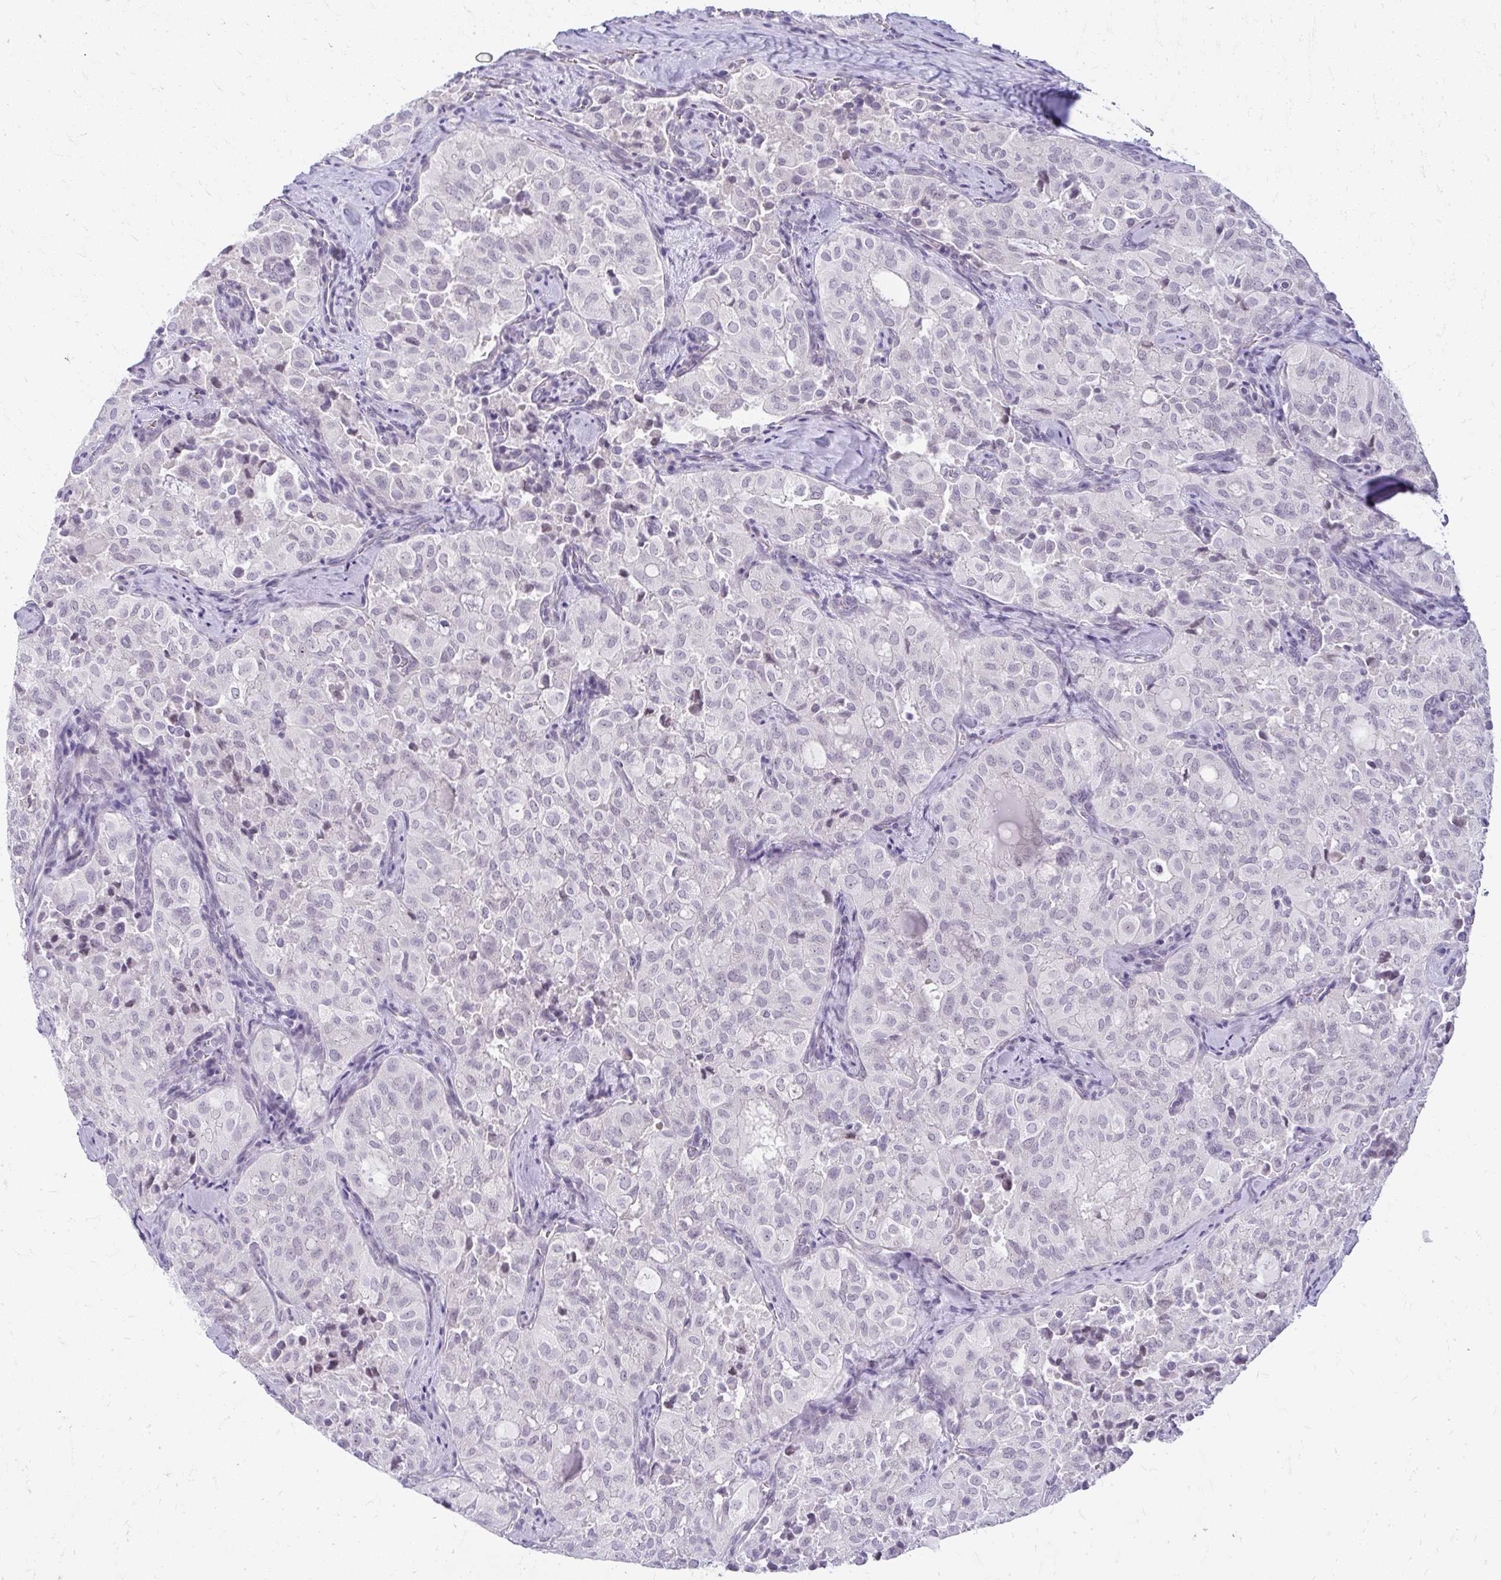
{"staining": {"intensity": "negative", "quantity": "none", "location": "none"}, "tissue": "thyroid cancer", "cell_type": "Tumor cells", "image_type": "cancer", "snomed": [{"axis": "morphology", "description": "Follicular adenoma carcinoma, NOS"}, {"axis": "topography", "description": "Thyroid gland"}], "caption": "Immunohistochemistry (IHC) micrograph of thyroid follicular adenoma carcinoma stained for a protein (brown), which displays no staining in tumor cells. Nuclei are stained in blue.", "gene": "TEX33", "patient": {"sex": "male", "age": 75}}